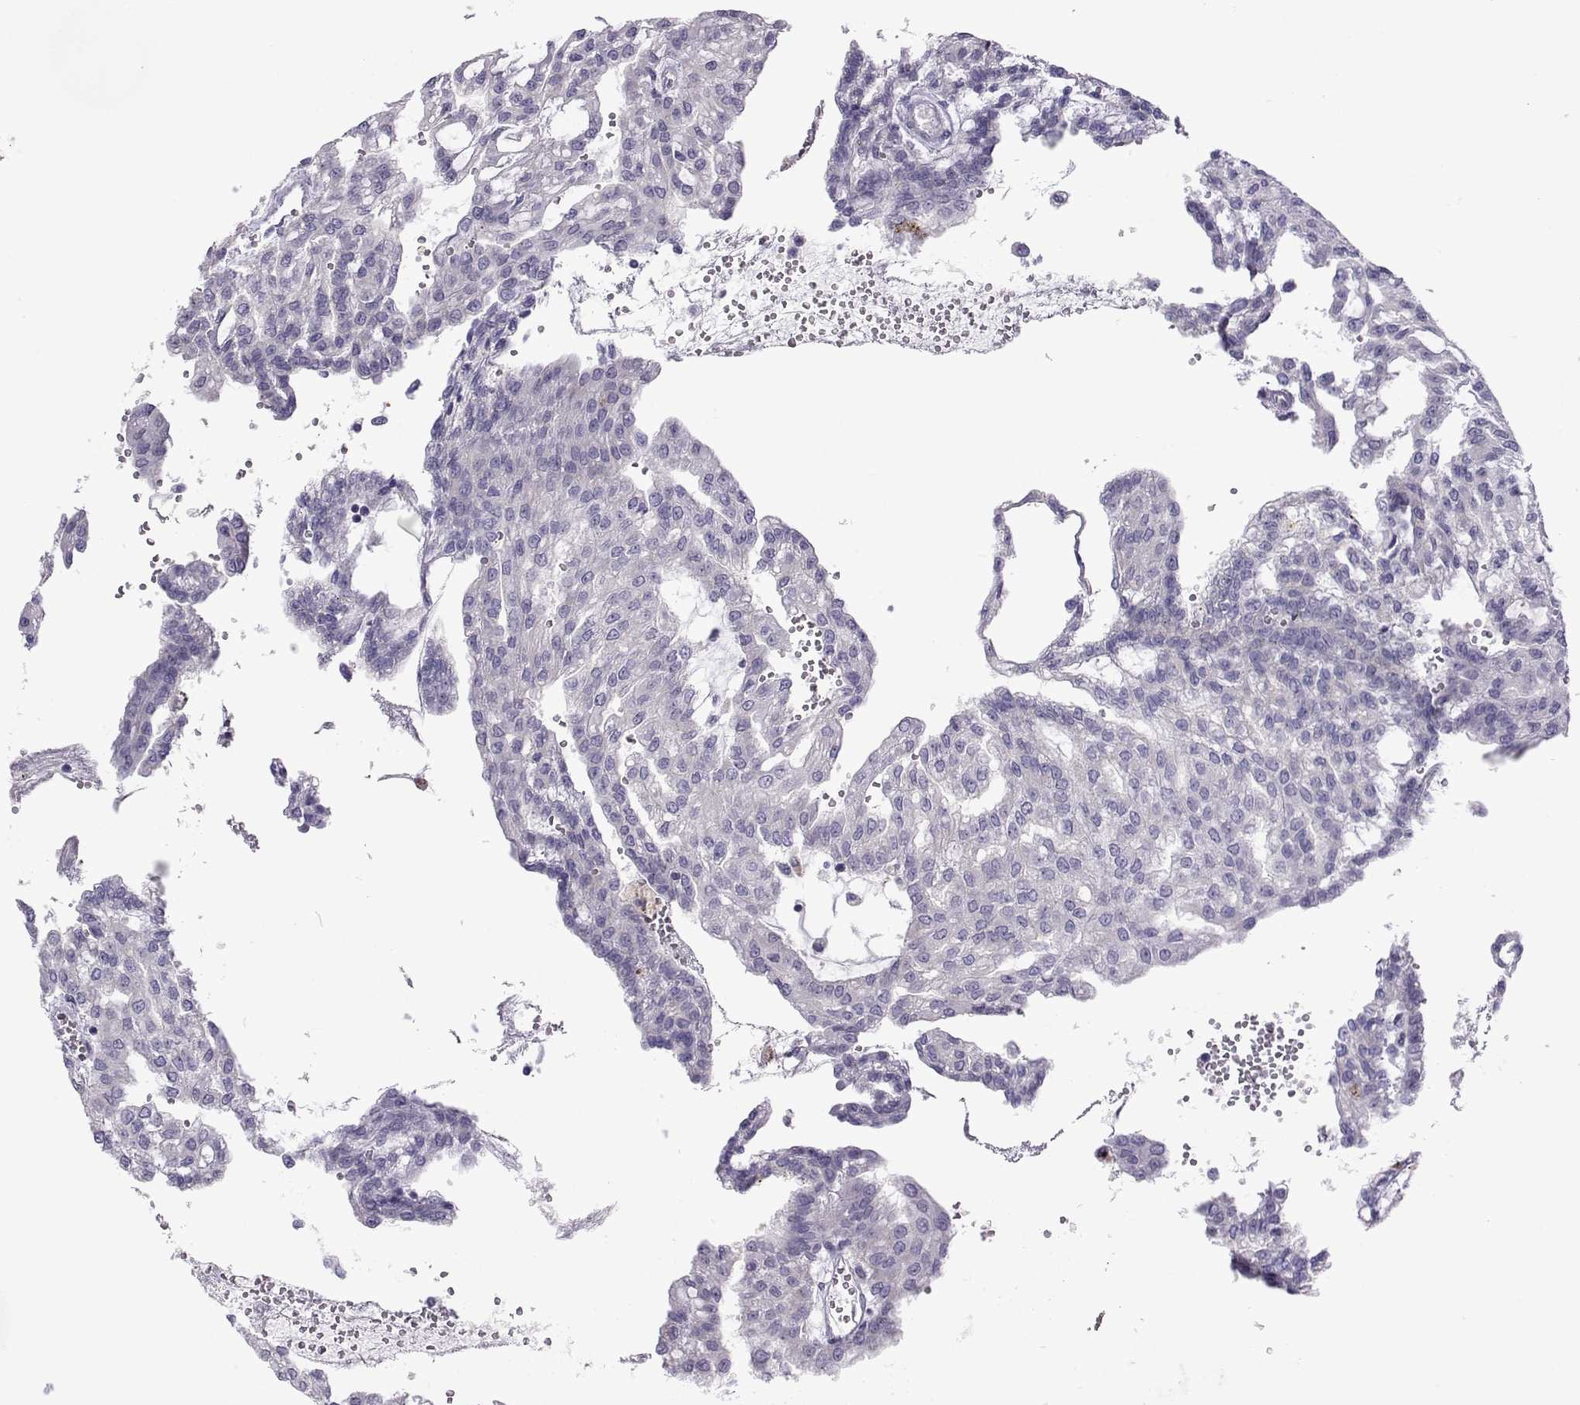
{"staining": {"intensity": "negative", "quantity": "none", "location": "none"}, "tissue": "renal cancer", "cell_type": "Tumor cells", "image_type": "cancer", "snomed": [{"axis": "morphology", "description": "Adenocarcinoma, NOS"}, {"axis": "topography", "description": "Kidney"}], "caption": "There is no significant expression in tumor cells of renal adenocarcinoma.", "gene": "COL22A1", "patient": {"sex": "male", "age": 63}}